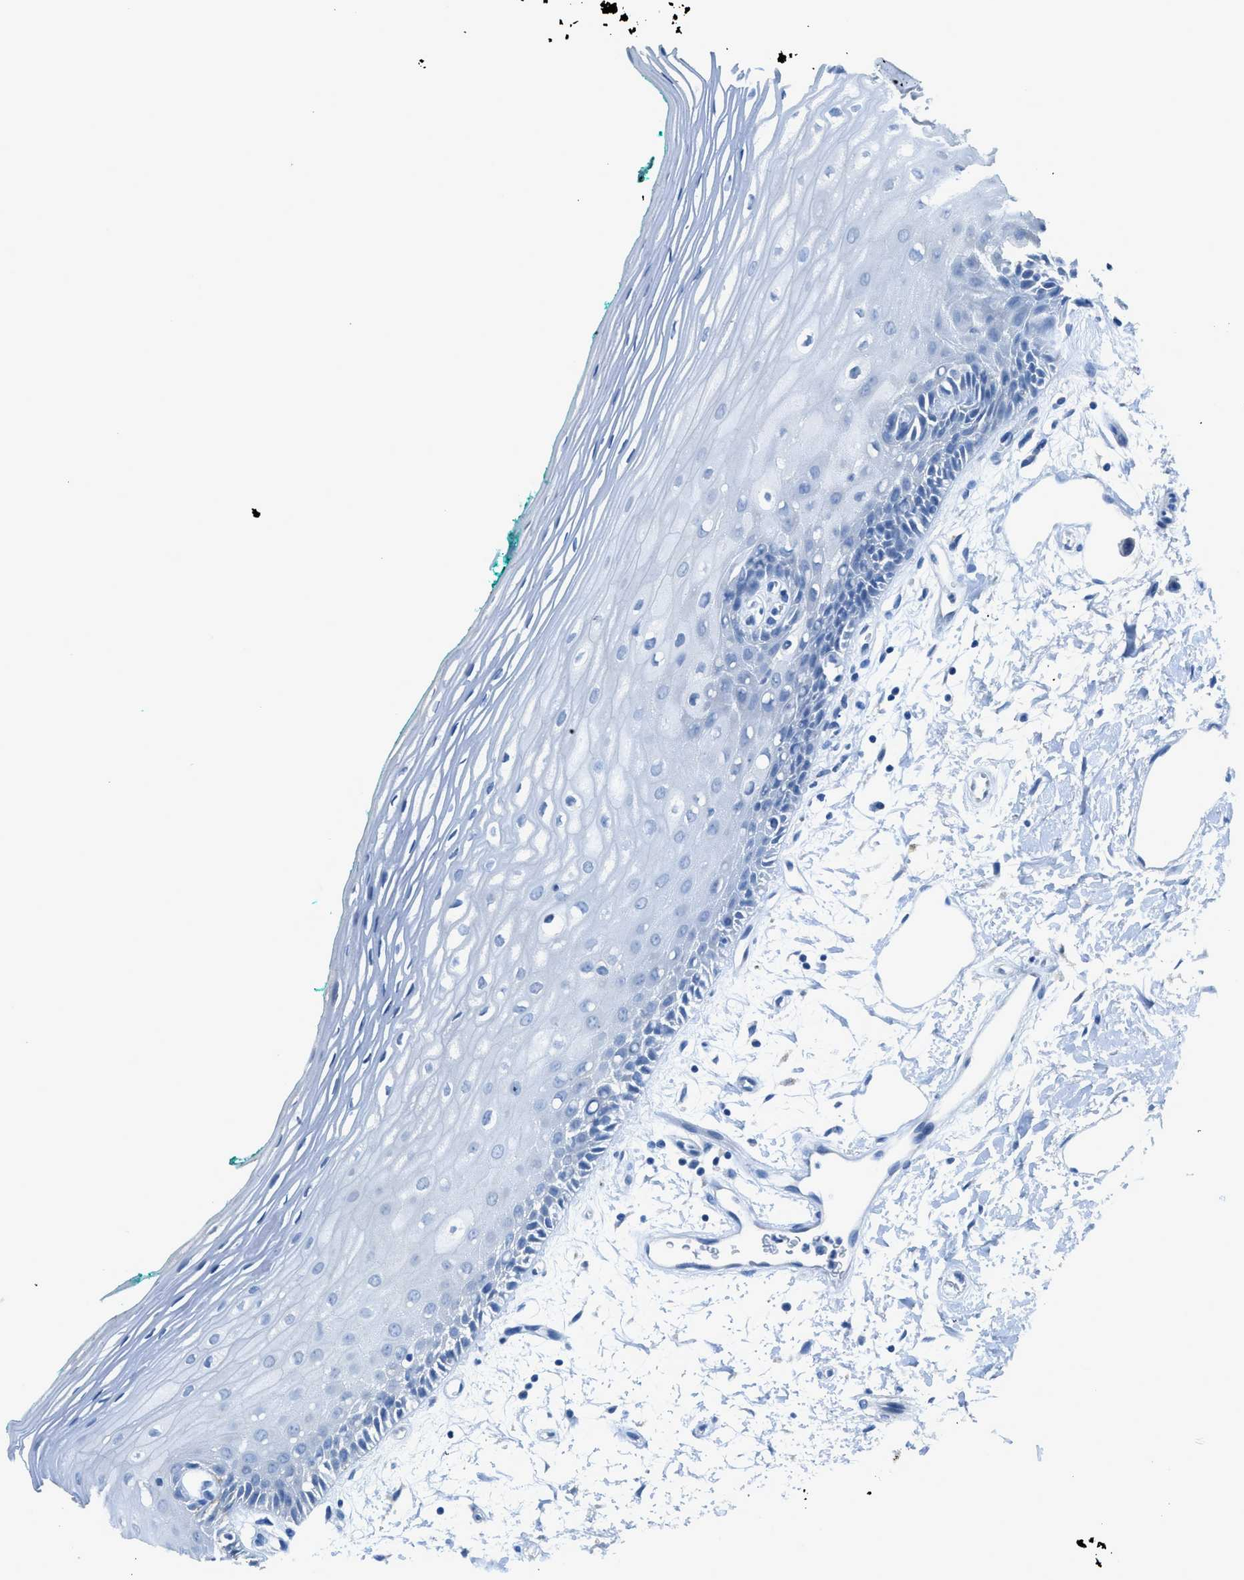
{"staining": {"intensity": "negative", "quantity": "none", "location": "none"}, "tissue": "oral mucosa", "cell_type": "Squamous epithelial cells", "image_type": "normal", "snomed": [{"axis": "morphology", "description": "Normal tissue, NOS"}, {"axis": "topography", "description": "Skeletal muscle"}, {"axis": "topography", "description": "Oral tissue"}, {"axis": "topography", "description": "Peripheral nerve tissue"}], "caption": "Immunohistochemistry (IHC) photomicrograph of normal oral mucosa: oral mucosa stained with DAB reveals no significant protein expression in squamous epithelial cells.", "gene": "ACAN", "patient": {"sex": "female", "age": 84}}